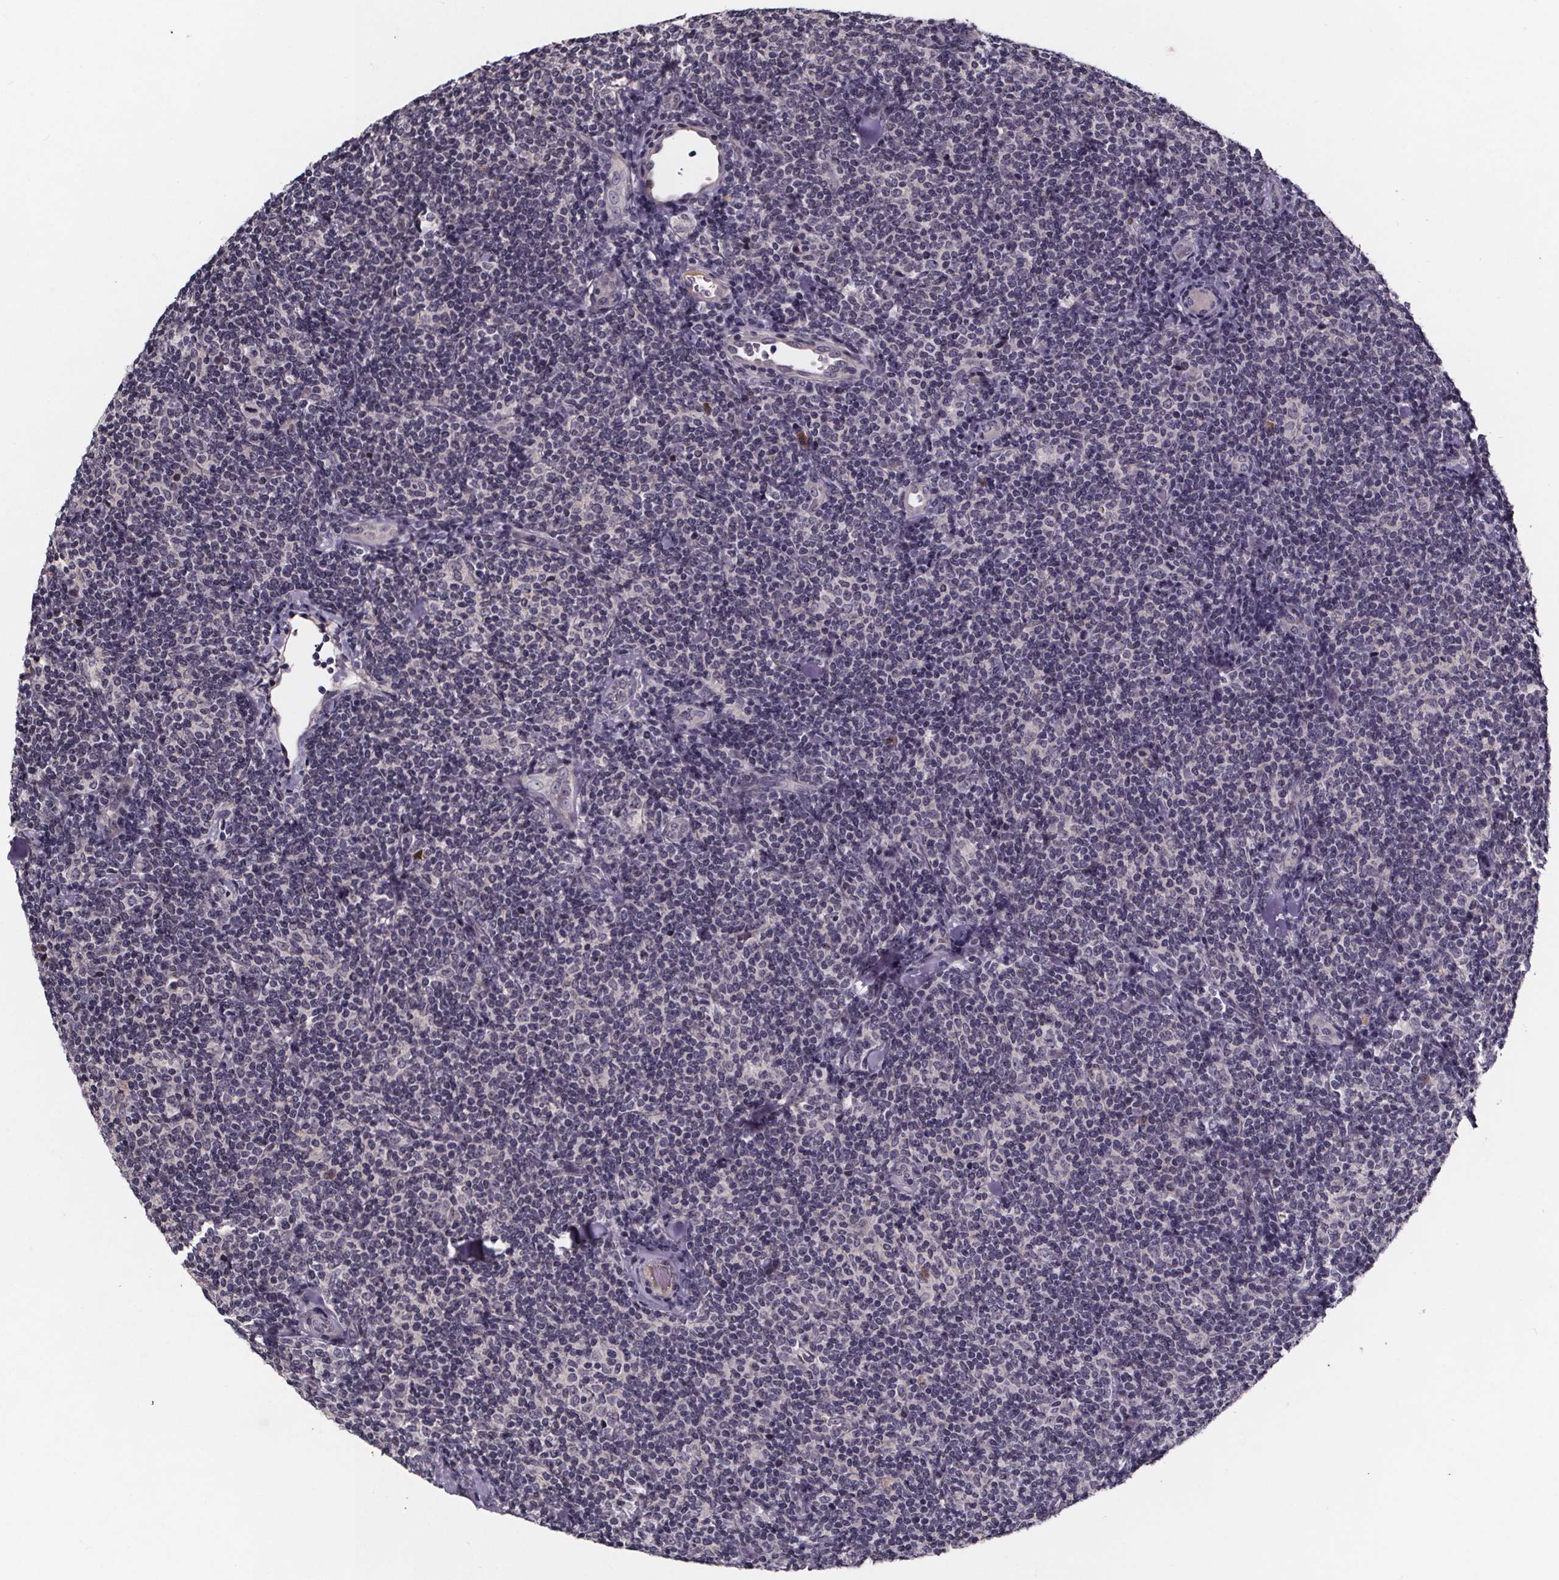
{"staining": {"intensity": "negative", "quantity": "none", "location": "none"}, "tissue": "lymphoma", "cell_type": "Tumor cells", "image_type": "cancer", "snomed": [{"axis": "morphology", "description": "Malignant lymphoma, non-Hodgkin's type, Low grade"}, {"axis": "topography", "description": "Lymph node"}], "caption": "The histopathology image shows no staining of tumor cells in malignant lymphoma, non-Hodgkin's type (low-grade).", "gene": "NPHP4", "patient": {"sex": "female", "age": 56}}